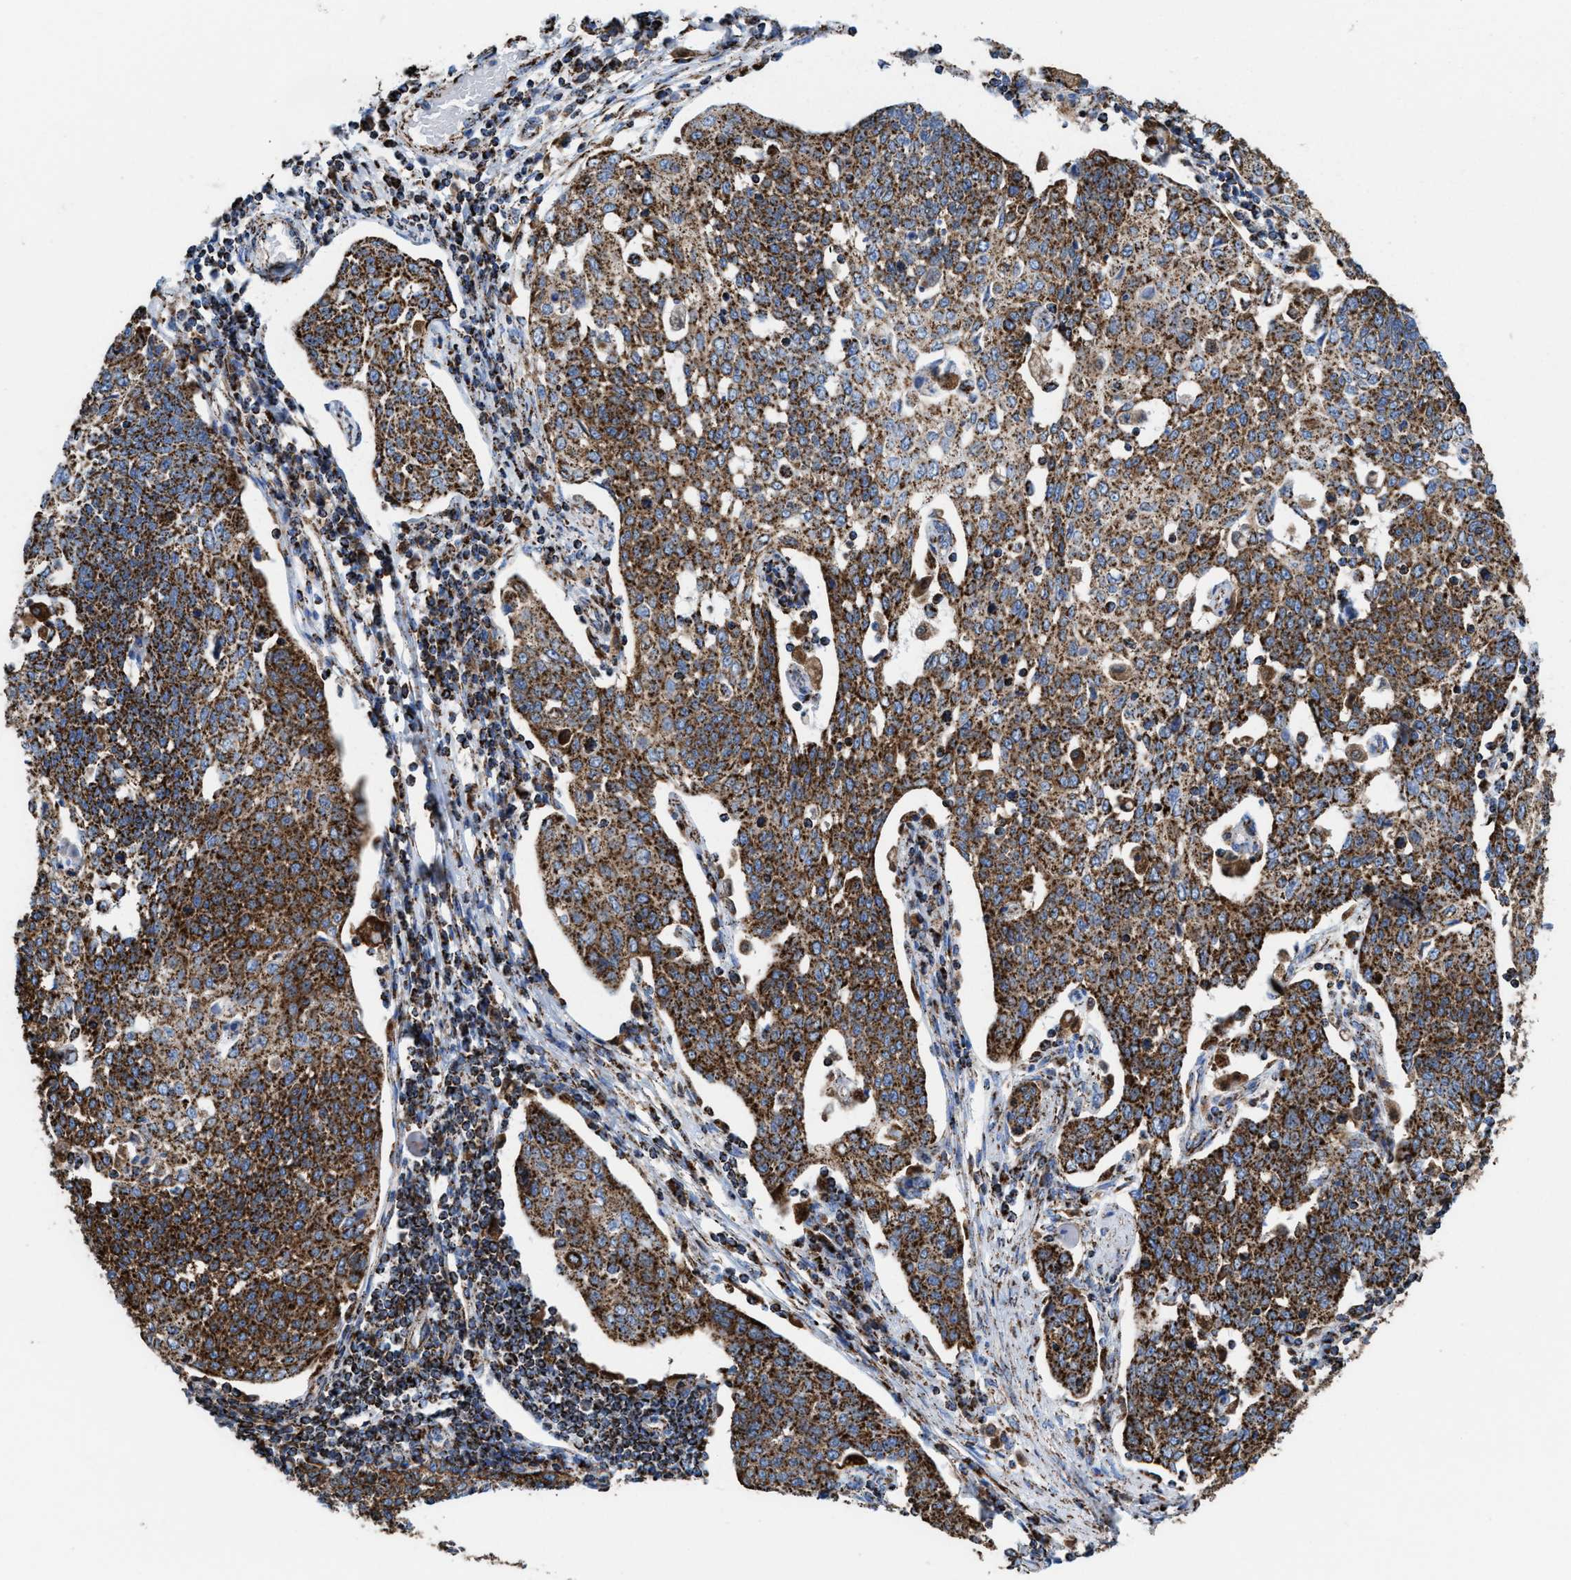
{"staining": {"intensity": "strong", "quantity": ">75%", "location": "cytoplasmic/membranous"}, "tissue": "cervical cancer", "cell_type": "Tumor cells", "image_type": "cancer", "snomed": [{"axis": "morphology", "description": "Squamous cell carcinoma, NOS"}, {"axis": "topography", "description": "Cervix"}], "caption": "An image of human squamous cell carcinoma (cervical) stained for a protein demonstrates strong cytoplasmic/membranous brown staining in tumor cells. (DAB IHC with brightfield microscopy, high magnification).", "gene": "ECHS1", "patient": {"sex": "female", "age": 34}}